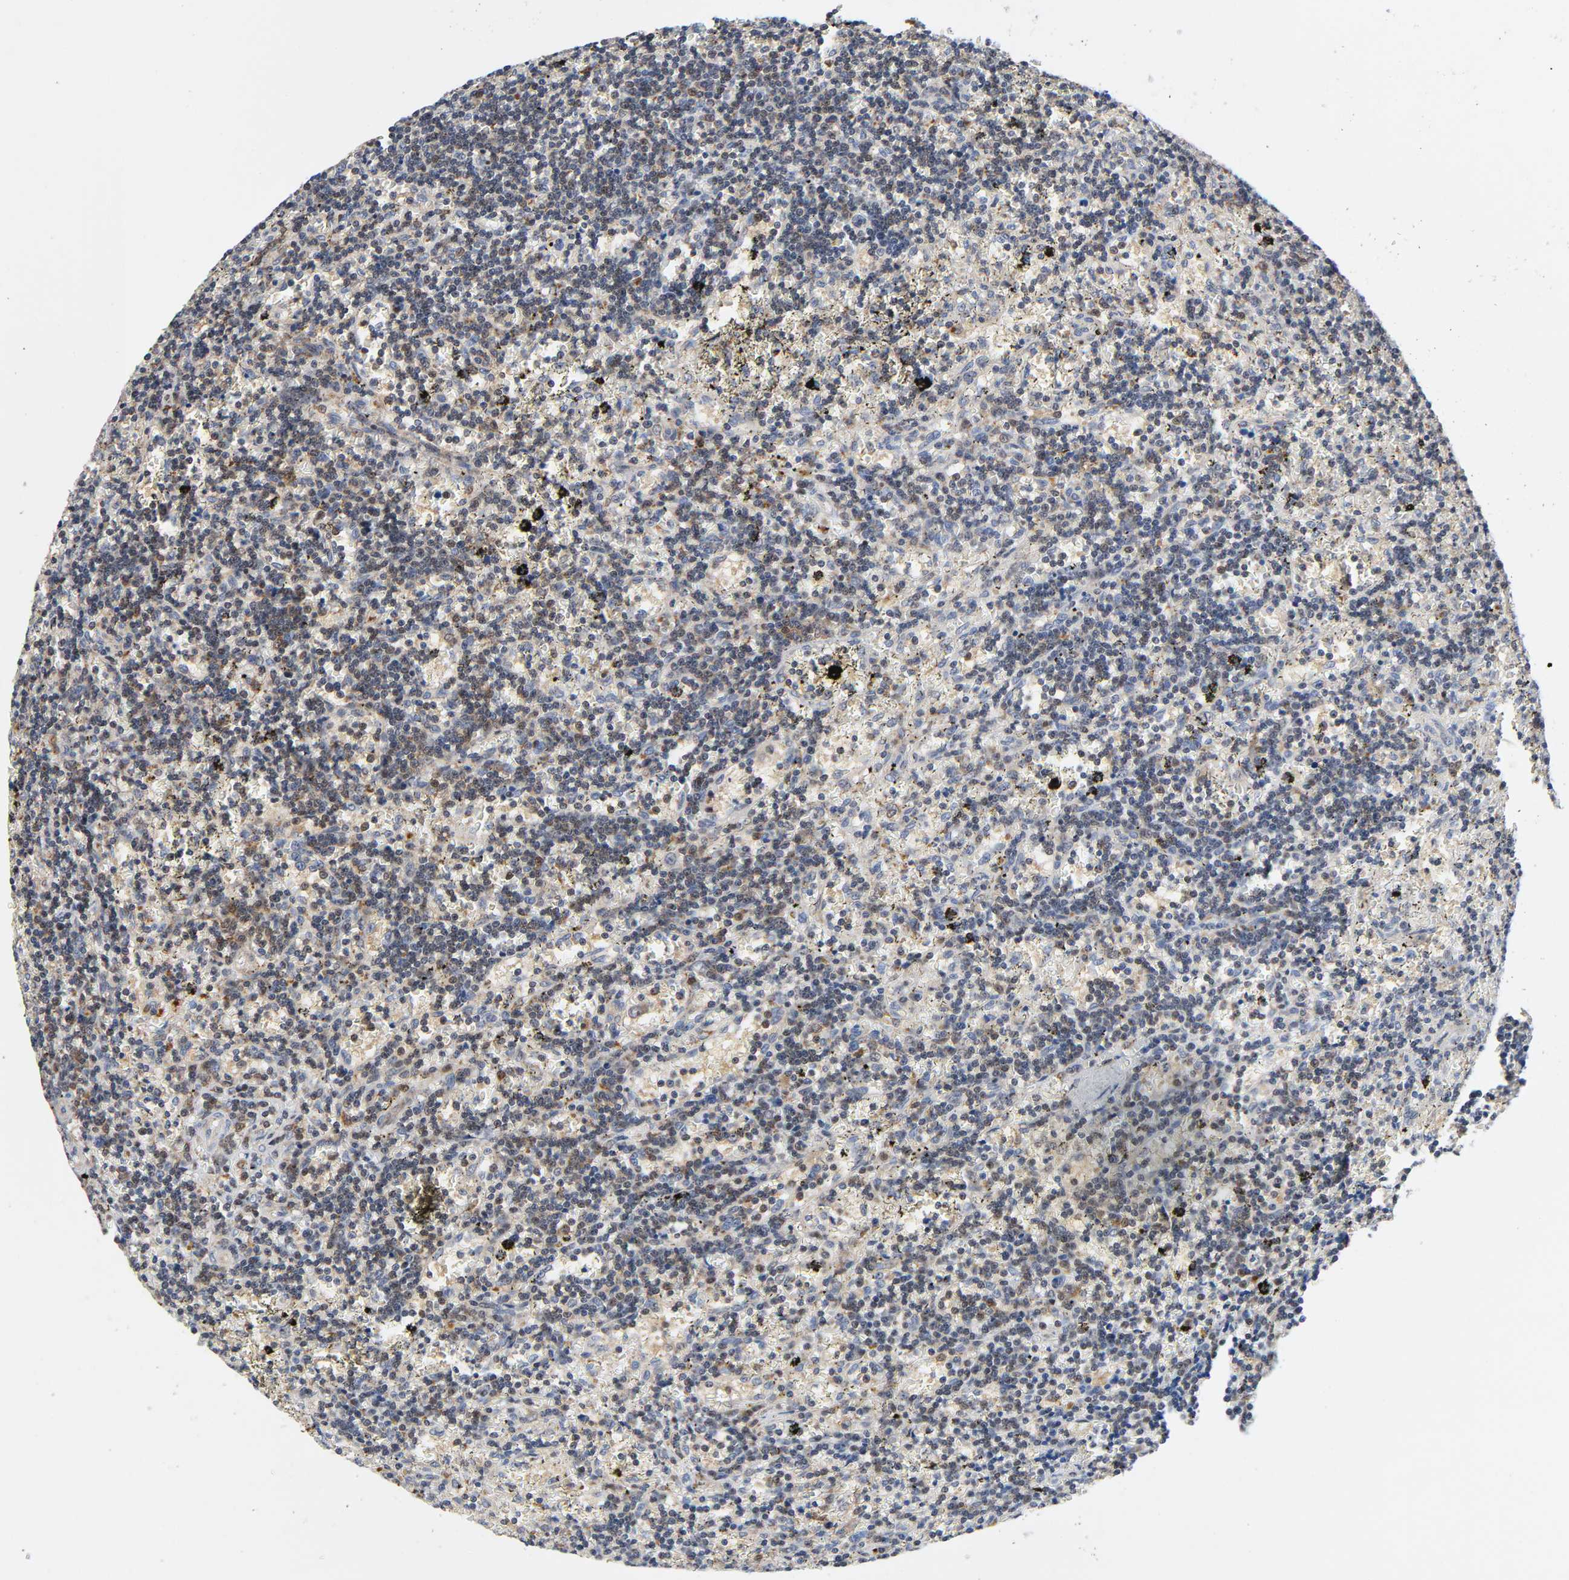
{"staining": {"intensity": "weak", "quantity": "<25%", "location": "cytoplasmic/membranous,nuclear"}, "tissue": "lymphoma", "cell_type": "Tumor cells", "image_type": "cancer", "snomed": [{"axis": "morphology", "description": "Malignant lymphoma, non-Hodgkin's type, Low grade"}, {"axis": "topography", "description": "Spleen"}], "caption": "A photomicrograph of low-grade malignant lymphoma, non-Hodgkin's type stained for a protein demonstrates no brown staining in tumor cells.", "gene": "CASP9", "patient": {"sex": "male", "age": 60}}